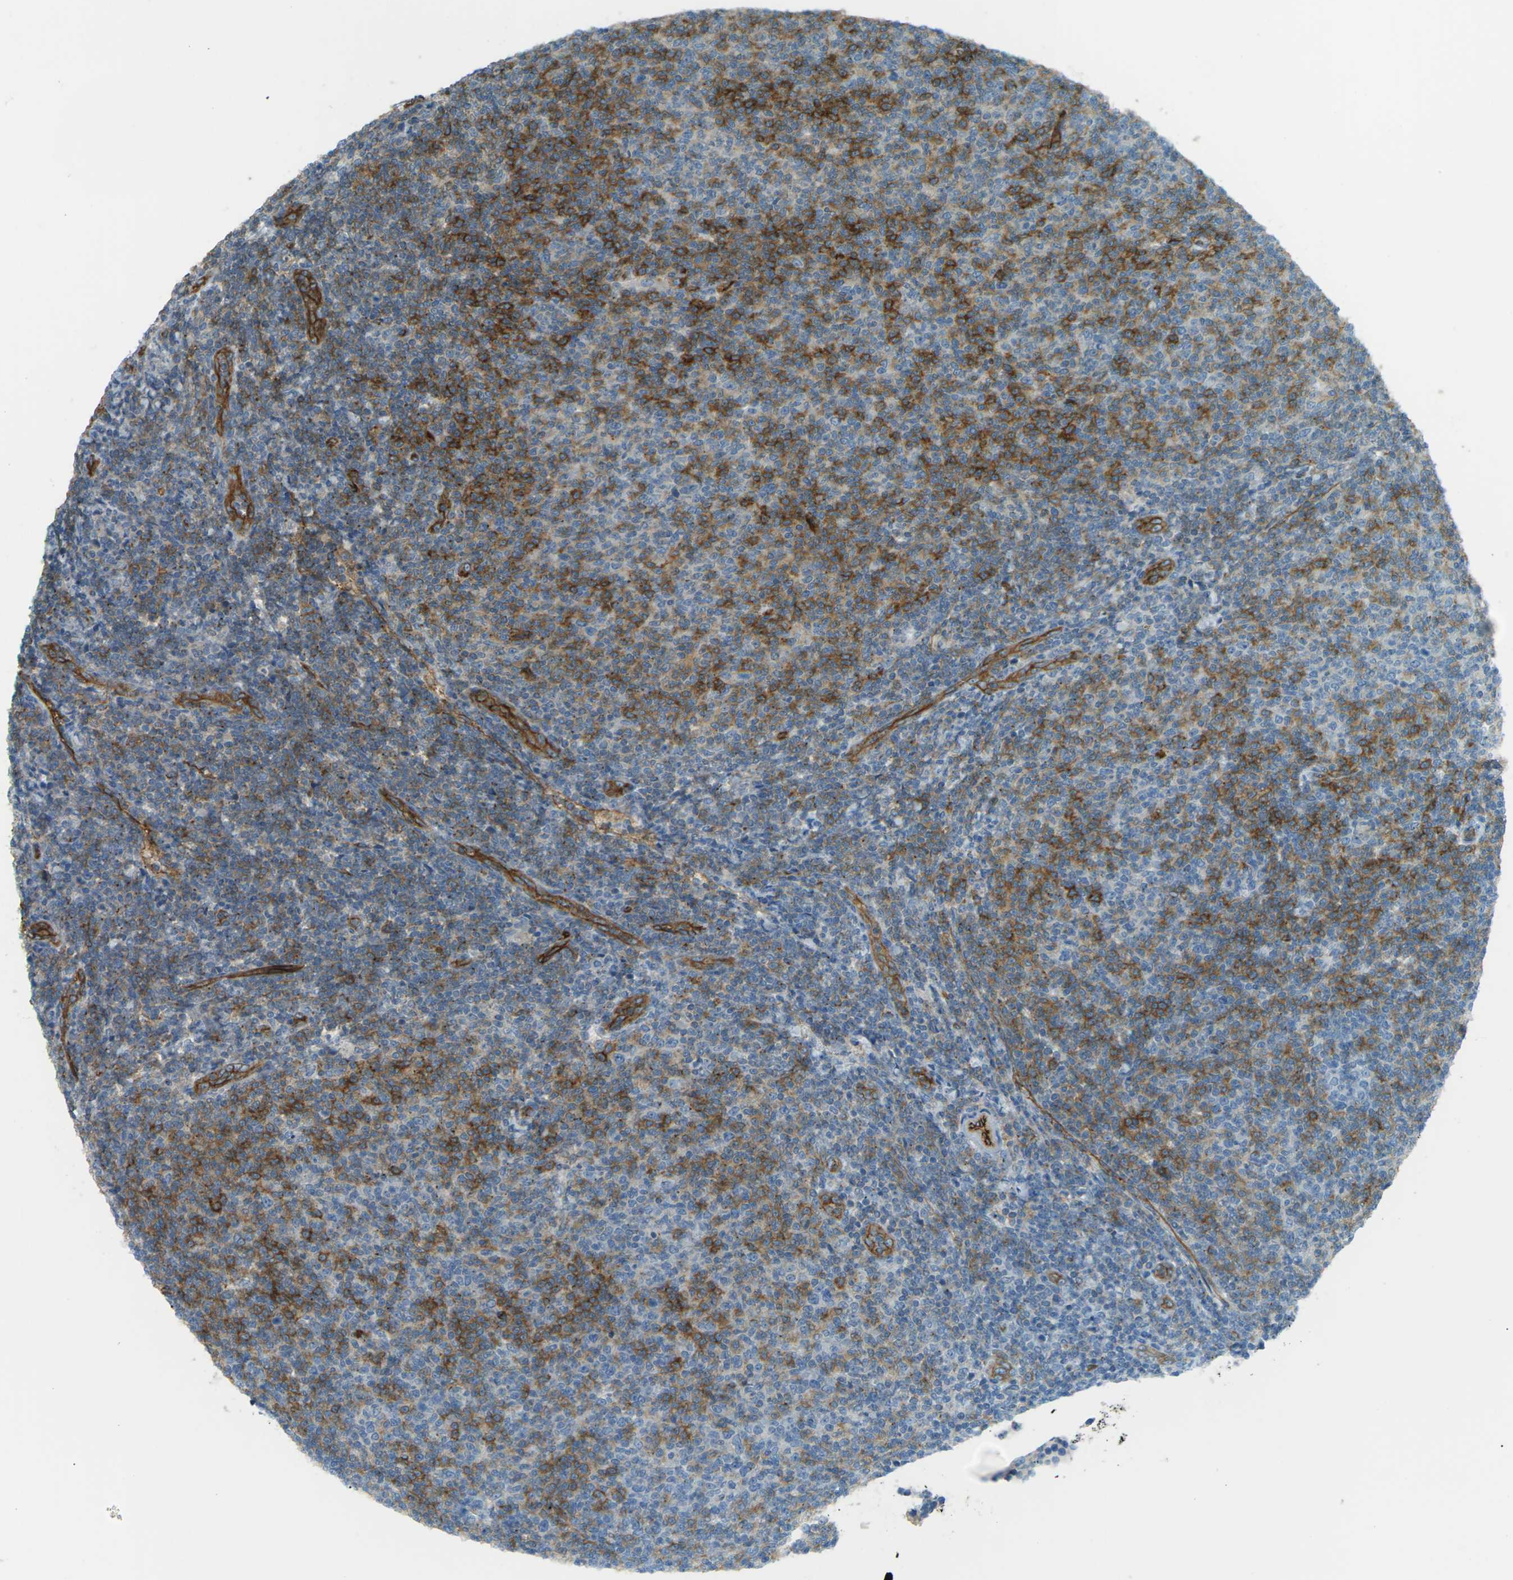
{"staining": {"intensity": "strong", "quantity": "<25%", "location": "cytoplasmic/membranous"}, "tissue": "lymphoma", "cell_type": "Tumor cells", "image_type": "cancer", "snomed": [{"axis": "morphology", "description": "Malignant lymphoma, non-Hodgkin's type, Low grade"}, {"axis": "topography", "description": "Lymph node"}], "caption": "DAB (3,3'-diaminobenzidine) immunohistochemical staining of lymphoma reveals strong cytoplasmic/membranous protein staining in approximately <25% of tumor cells. (IHC, brightfield microscopy, high magnification).", "gene": "S1PR1", "patient": {"sex": "male", "age": 66}}